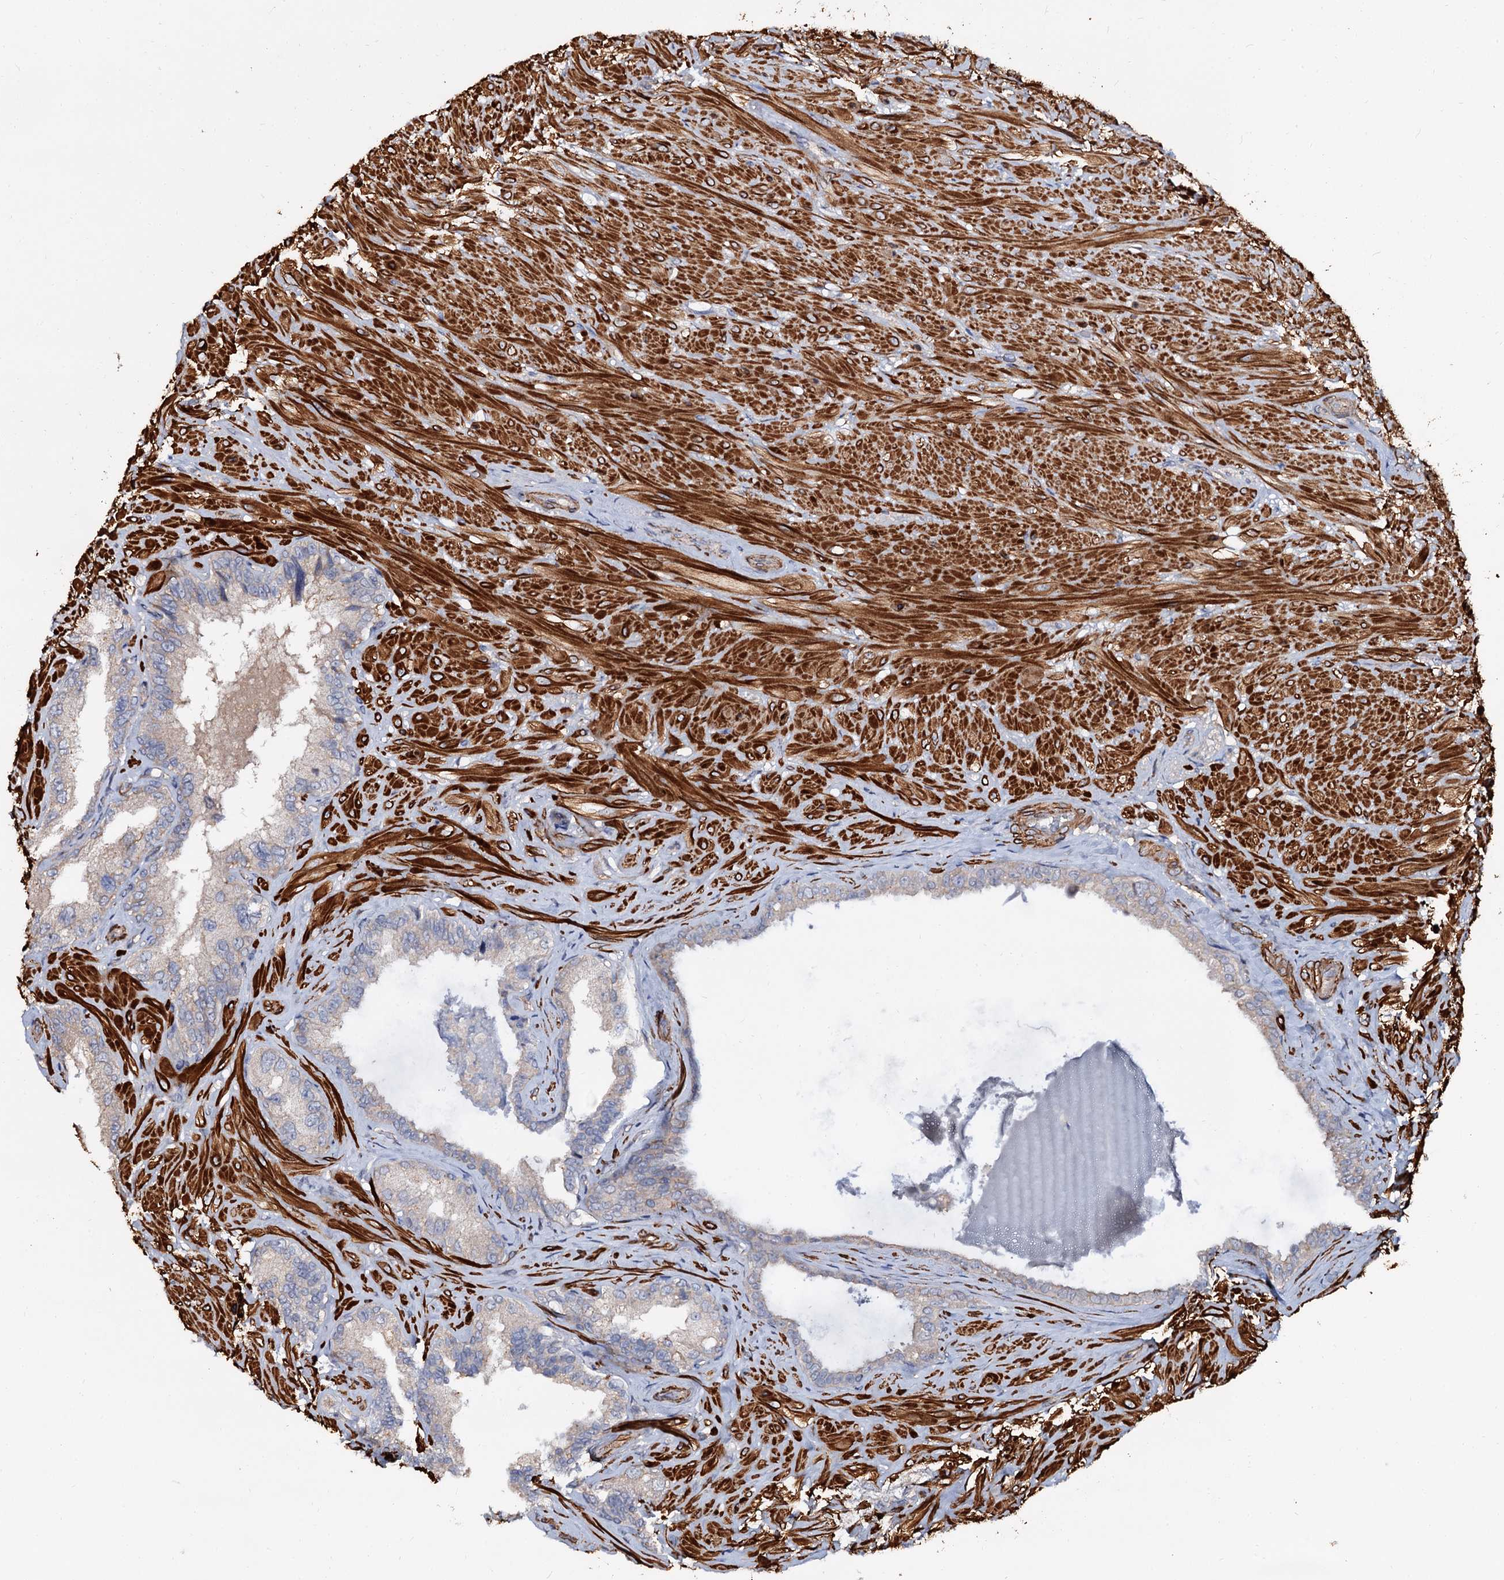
{"staining": {"intensity": "negative", "quantity": "none", "location": "none"}, "tissue": "seminal vesicle", "cell_type": "Glandular cells", "image_type": "normal", "snomed": [{"axis": "morphology", "description": "Normal tissue, NOS"}, {"axis": "topography", "description": "Seminal veicle"}, {"axis": "topography", "description": "Peripheral nerve tissue"}], "caption": "Photomicrograph shows no protein expression in glandular cells of benign seminal vesicle. Nuclei are stained in blue.", "gene": "ISM2", "patient": {"sex": "male", "age": 67}}